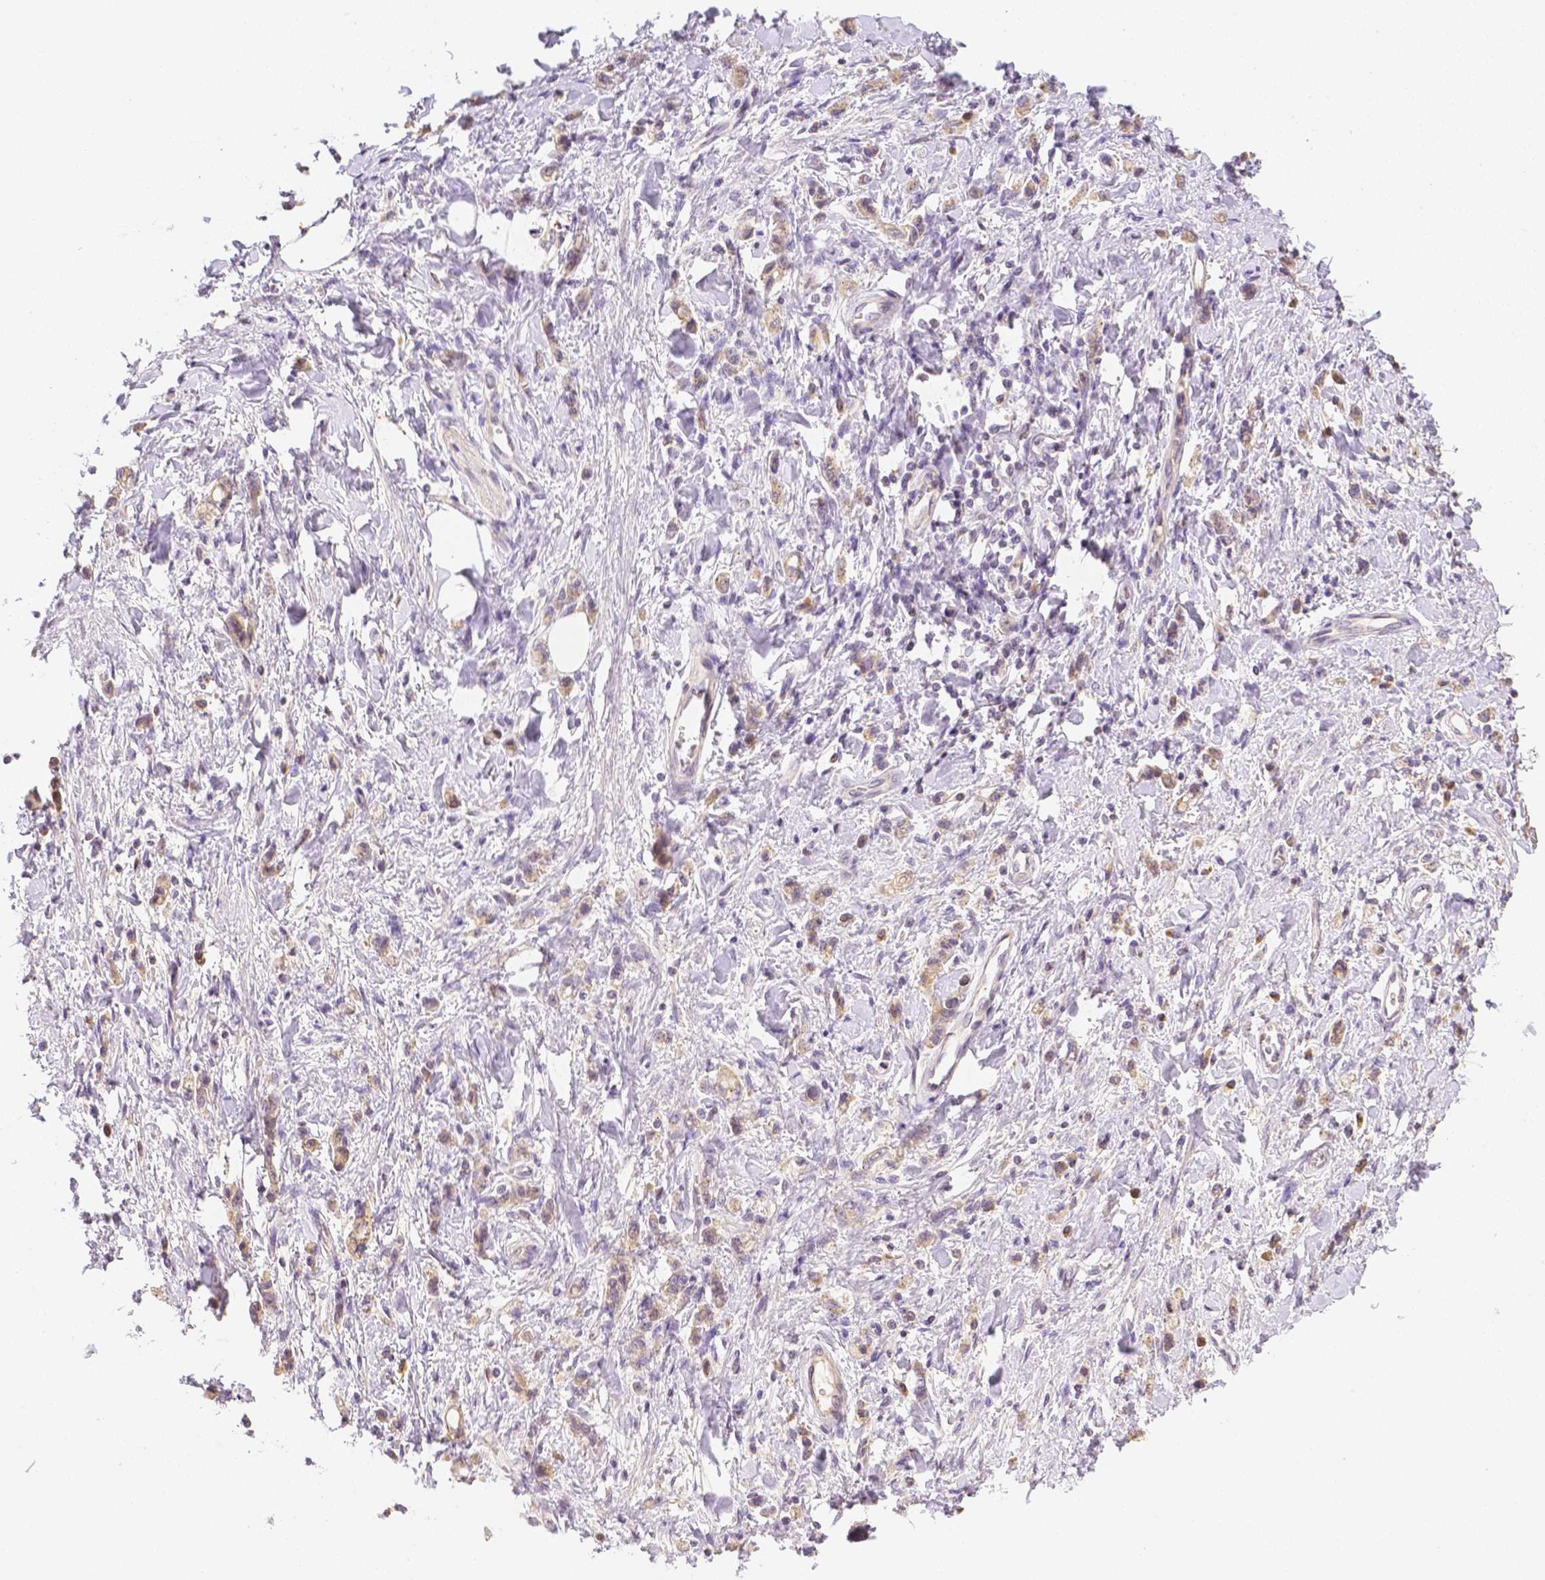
{"staining": {"intensity": "weak", "quantity": "25%-75%", "location": "cytoplasmic/membranous"}, "tissue": "stomach cancer", "cell_type": "Tumor cells", "image_type": "cancer", "snomed": [{"axis": "morphology", "description": "Adenocarcinoma, NOS"}, {"axis": "topography", "description": "Stomach"}], "caption": "IHC histopathology image of neoplastic tissue: stomach adenocarcinoma stained using immunohistochemistry demonstrates low levels of weak protein expression localized specifically in the cytoplasmic/membranous of tumor cells, appearing as a cytoplasmic/membranous brown color.", "gene": "C10orf67", "patient": {"sex": "male", "age": 77}}